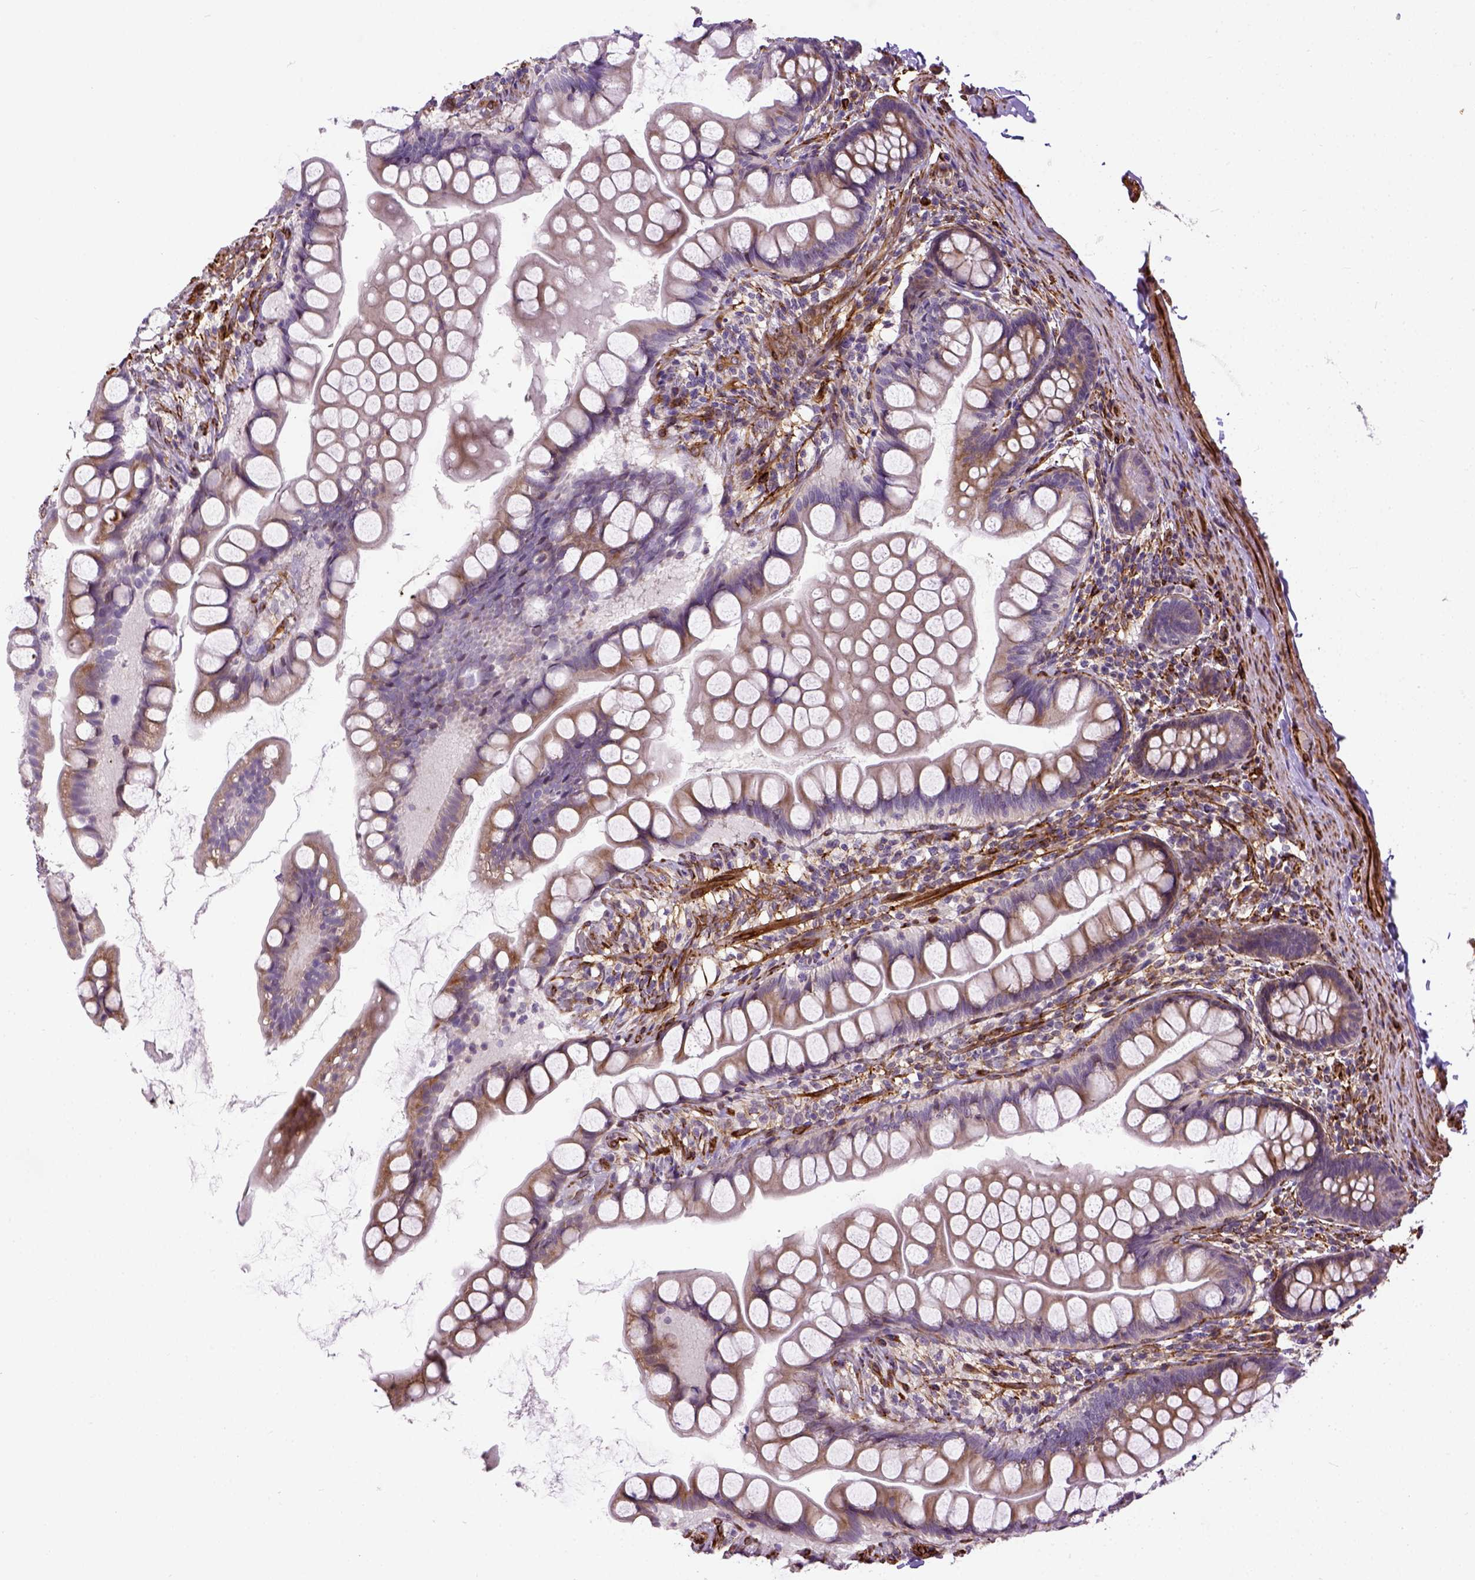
{"staining": {"intensity": "moderate", "quantity": "<25%", "location": "cytoplasmic/membranous"}, "tissue": "small intestine", "cell_type": "Glandular cells", "image_type": "normal", "snomed": [{"axis": "morphology", "description": "Normal tissue, NOS"}, {"axis": "topography", "description": "Small intestine"}], "caption": "Immunohistochemical staining of benign human small intestine demonstrates <25% levels of moderate cytoplasmic/membranous protein positivity in about <25% of glandular cells.", "gene": "KAZN", "patient": {"sex": "male", "age": 70}}